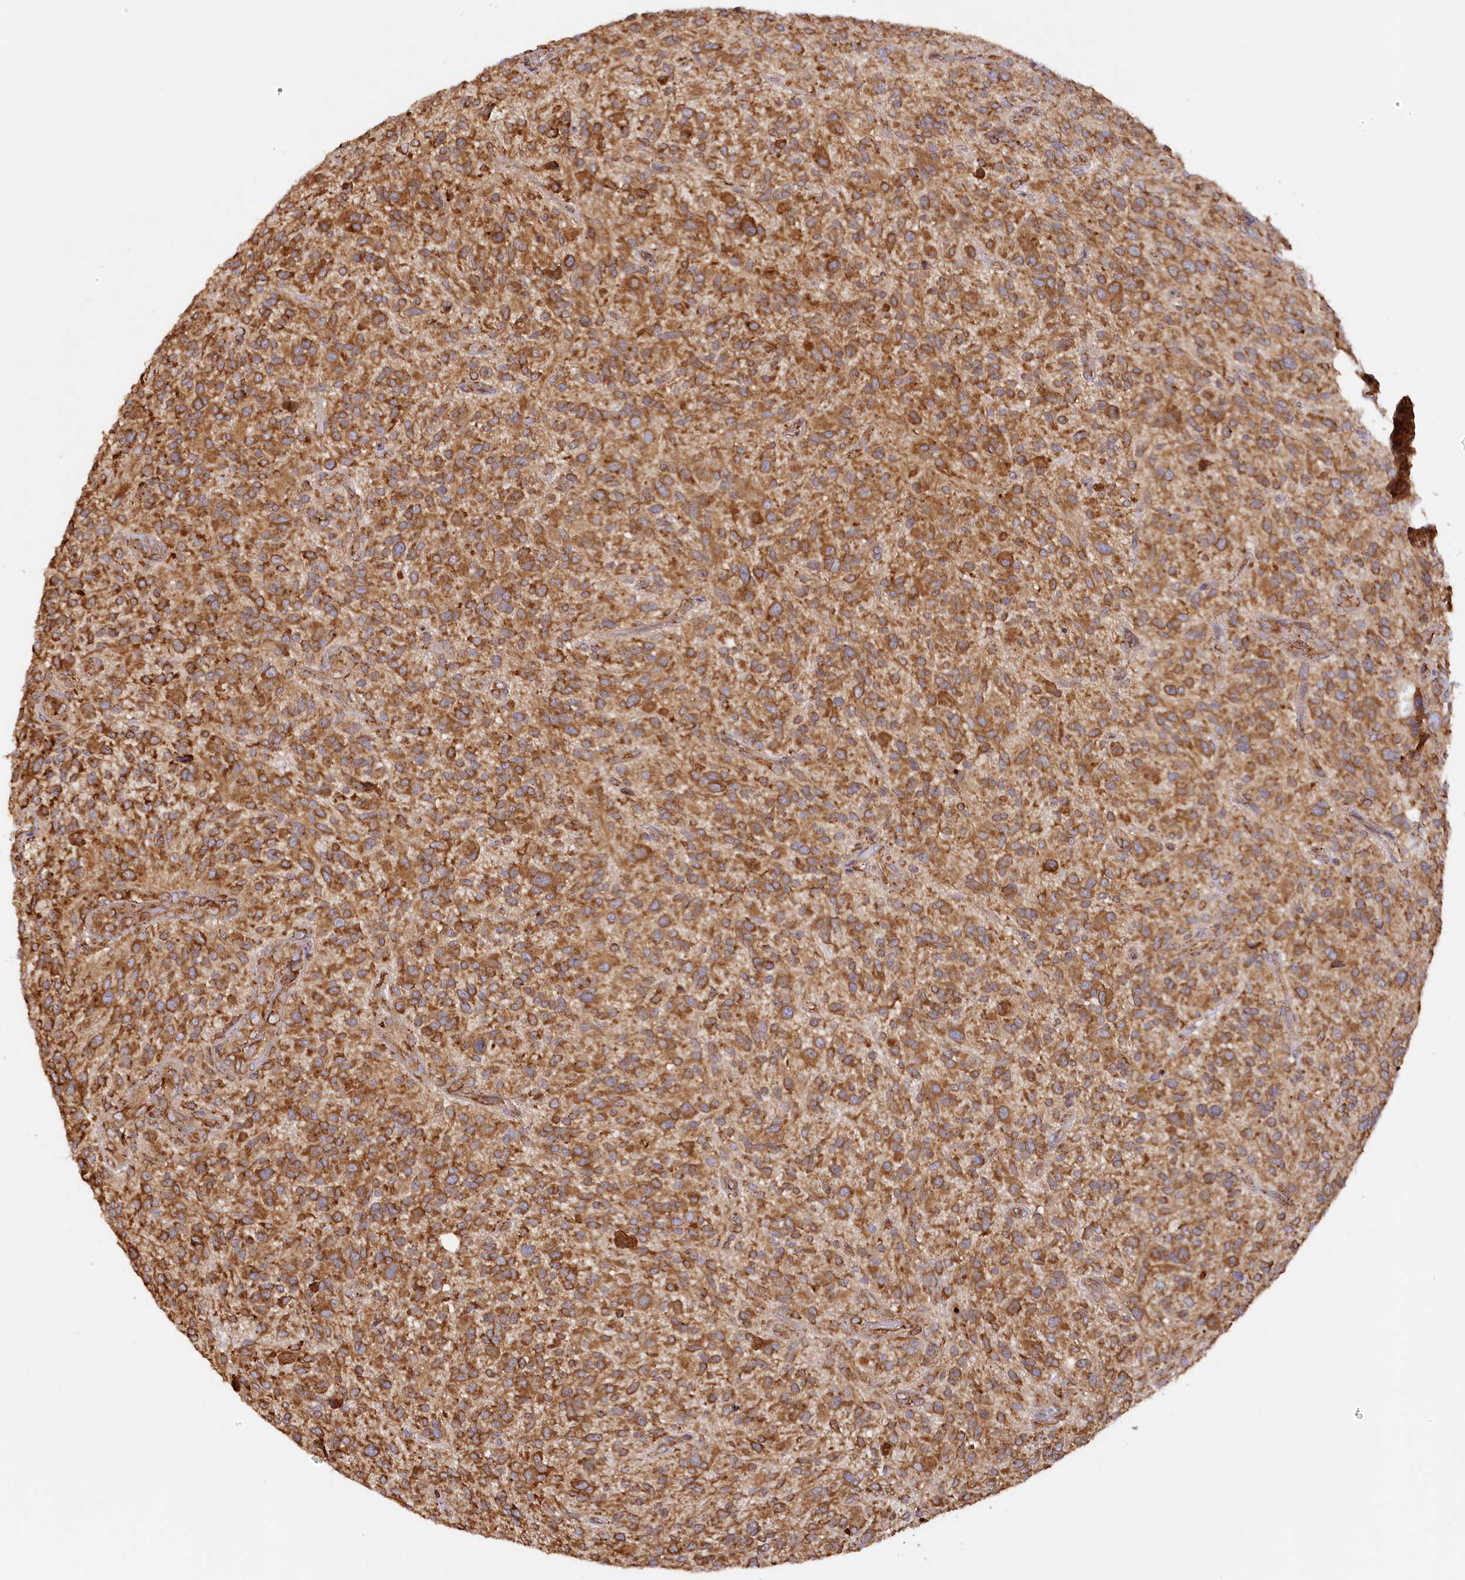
{"staining": {"intensity": "moderate", "quantity": ">75%", "location": "cytoplasmic/membranous"}, "tissue": "glioma", "cell_type": "Tumor cells", "image_type": "cancer", "snomed": [{"axis": "morphology", "description": "Glioma, malignant, High grade"}, {"axis": "topography", "description": "Brain"}], "caption": "Immunohistochemical staining of human malignant glioma (high-grade) demonstrates medium levels of moderate cytoplasmic/membranous expression in approximately >75% of tumor cells. (DAB IHC, brown staining for protein, blue staining for nuclei).", "gene": "ACAP2", "patient": {"sex": "male", "age": 47}}